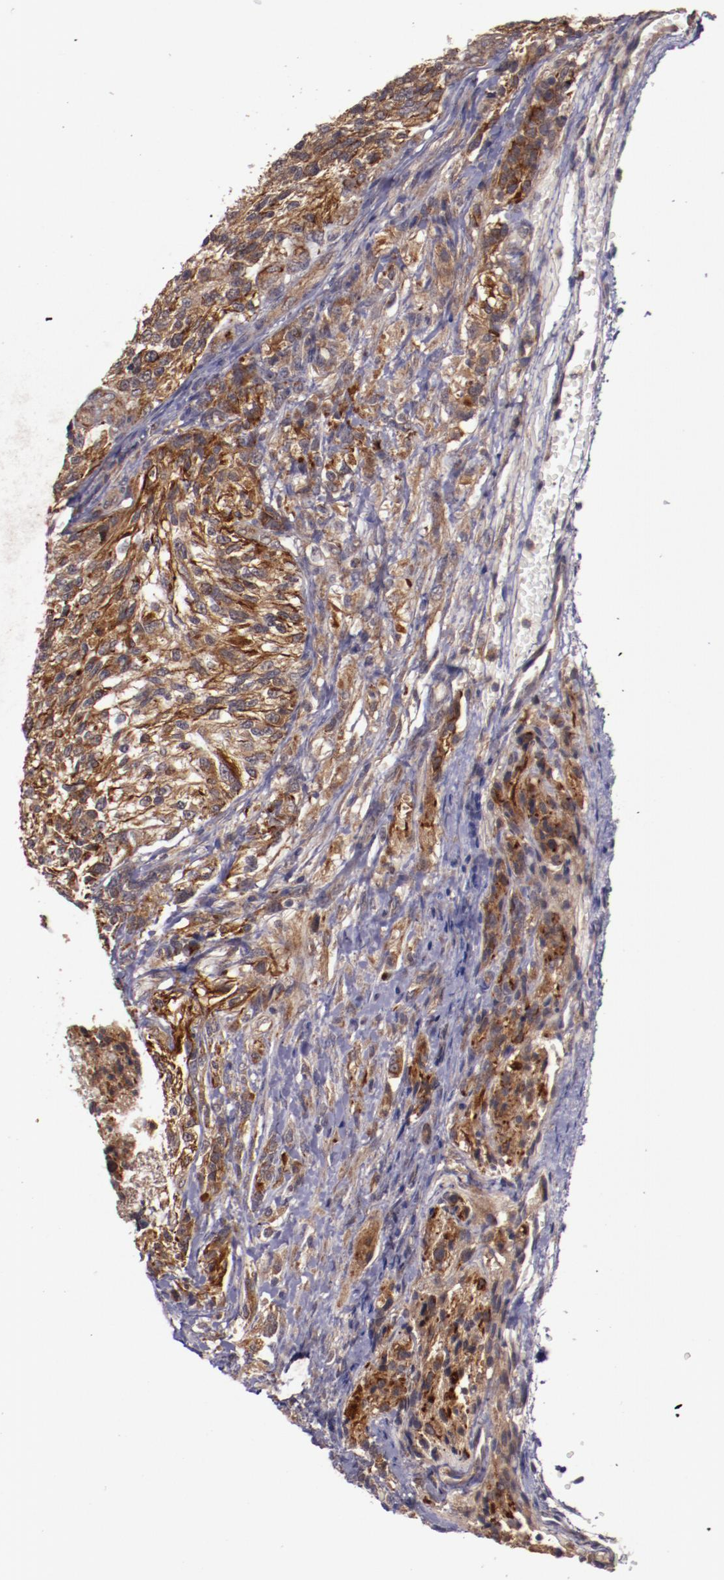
{"staining": {"intensity": "moderate", "quantity": ">75%", "location": "cytoplasmic/membranous"}, "tissue": "glioma", "cell_type": "Tumor cells", "image_type": "cancer", "snomed": [{"axis": "morphology", "description": "Normal tissue, NOS"}, {"axis": "morphology", "description": "Glioma, malignant, High grade"}, {"axis": "topography", "description": "Cerebral cortex"}], "caption": "Malignant glioma (high-grade) stained with IHC exhibits moderate cytoplasmic/membranous positivity in approximately >75% of tumor cells.", "gene": "FTSJ1", "patient": {"sex": "male", "age": 56}}